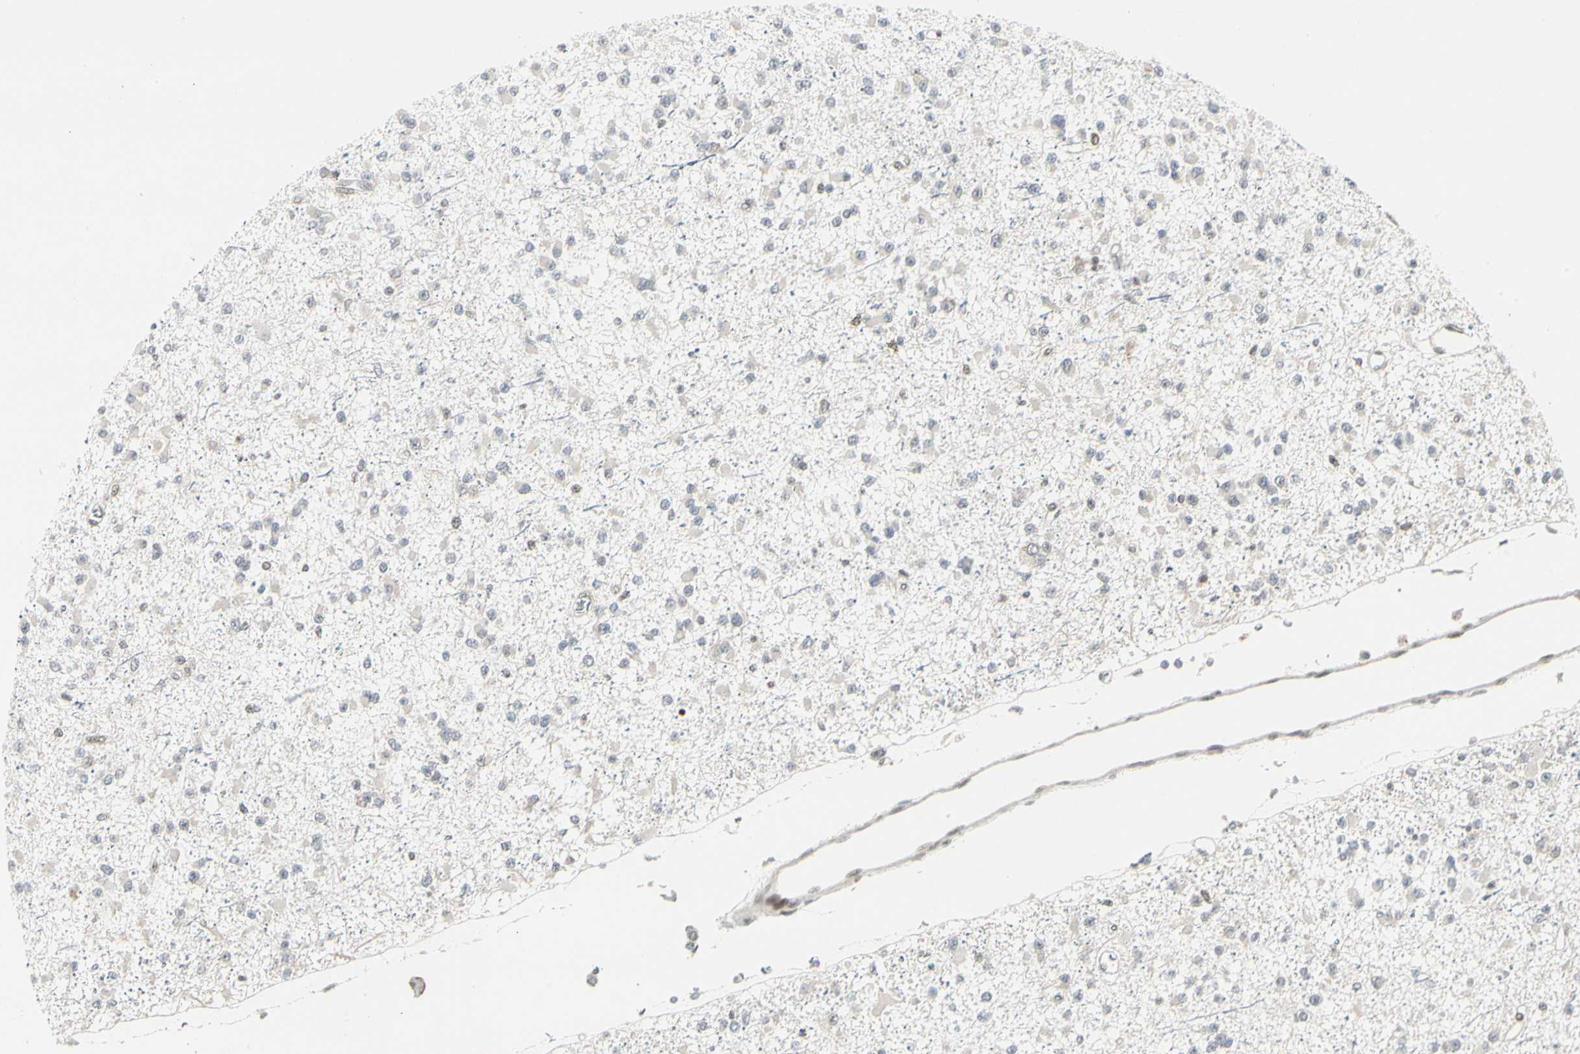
{"staining": {"intensity": "negative", "quantity": "none", "location": "none"}, "tissue": "glioma", "cell_type": "Tumor cells", "image_type": "cancer", "snomed": [{"axis": "morphology", "description": "Glioma, malignant, Low grade"}, {"axis": "topography", "description": "Brain"}], "caption": "A micrograph of malignant low-grade glioma stained for a protein shows no brown staining in tumor cells.", "gene": "FOXJ2", "patient": {"sex": "female", "age": 22}}